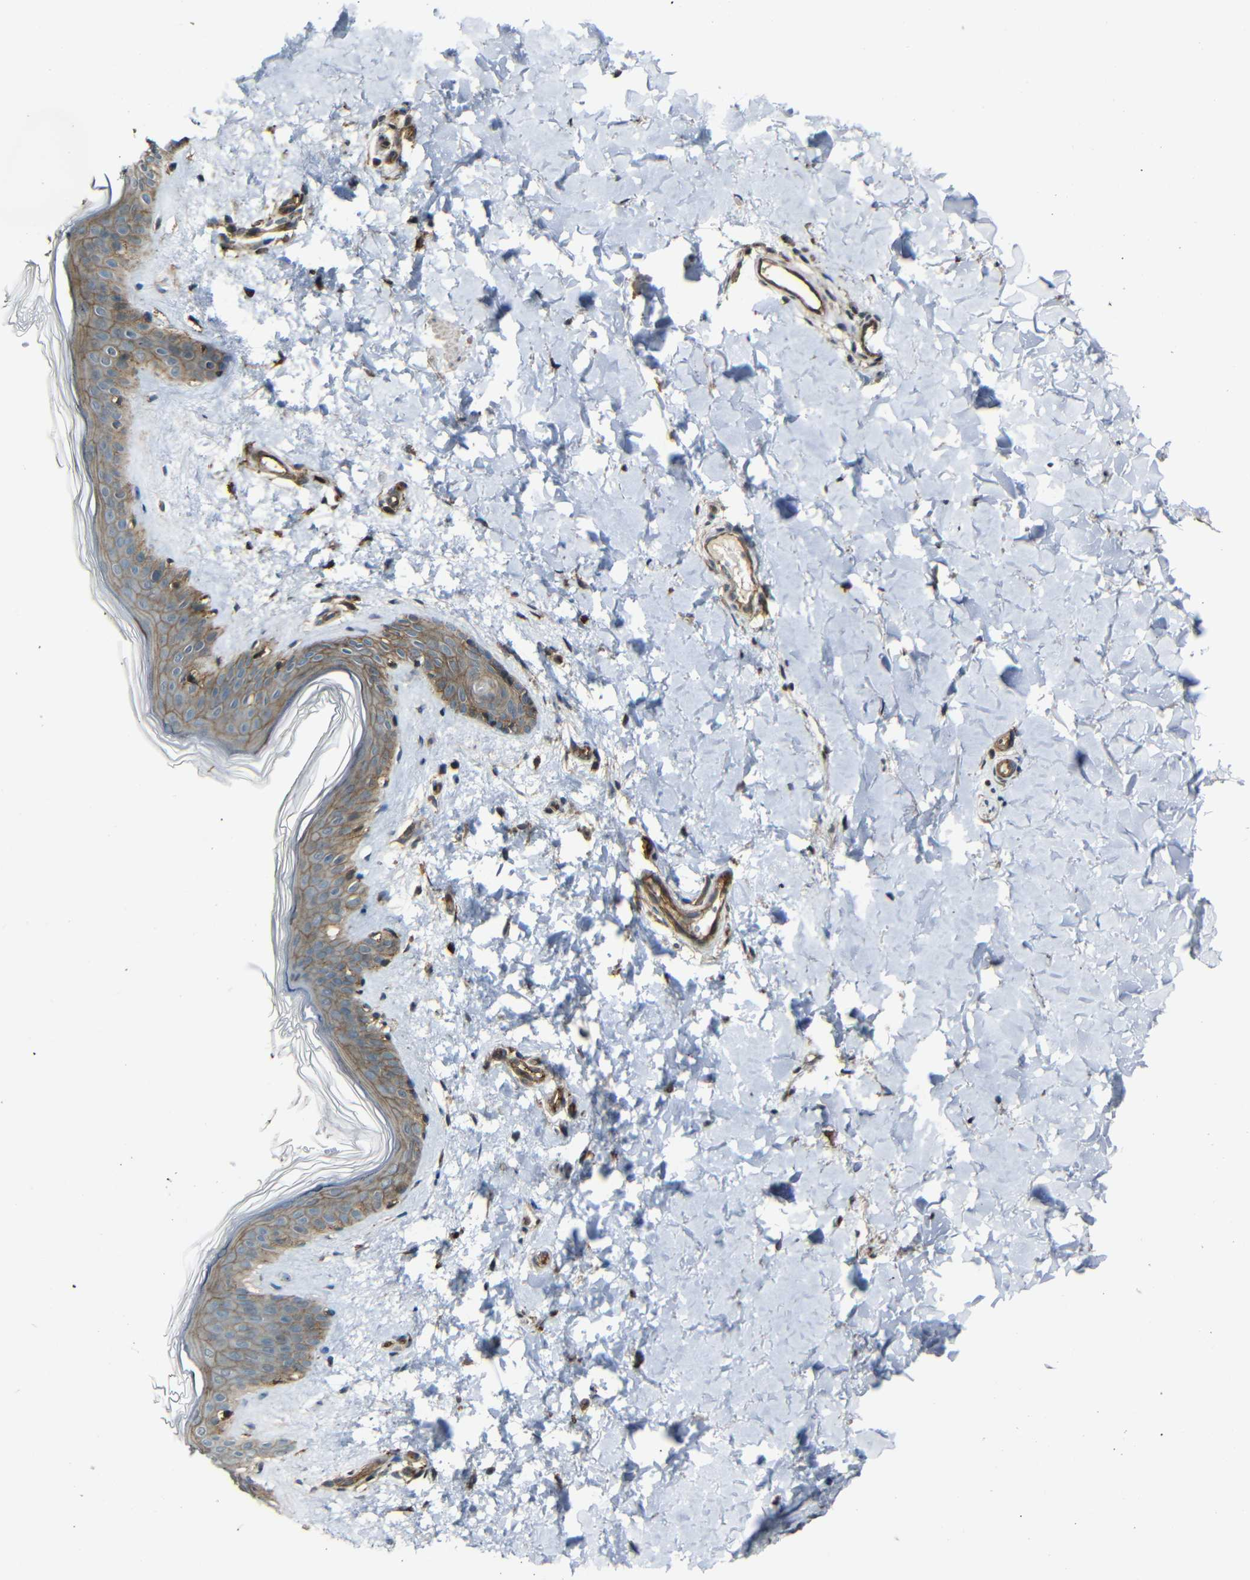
{"staining": {"intensity": "moderate", "quantity": ">75%", "location": "cytoplasmic/membranous"}, "tissue": "skin", "cell_type": "Fibroblasts", "image_type": "normal", "snomed": [{"axis": "morphology", "description": "Normal tissue, NOS"}, {"axis": "topography", "description": "Skin"}], "caption": "A micrograph of human skin stained for a protein displays moderate cytoplasmic/membranous brown staining in fibroblasts.", "gene": "RELL1", "patient": {"sex": "female", "age": 41}}